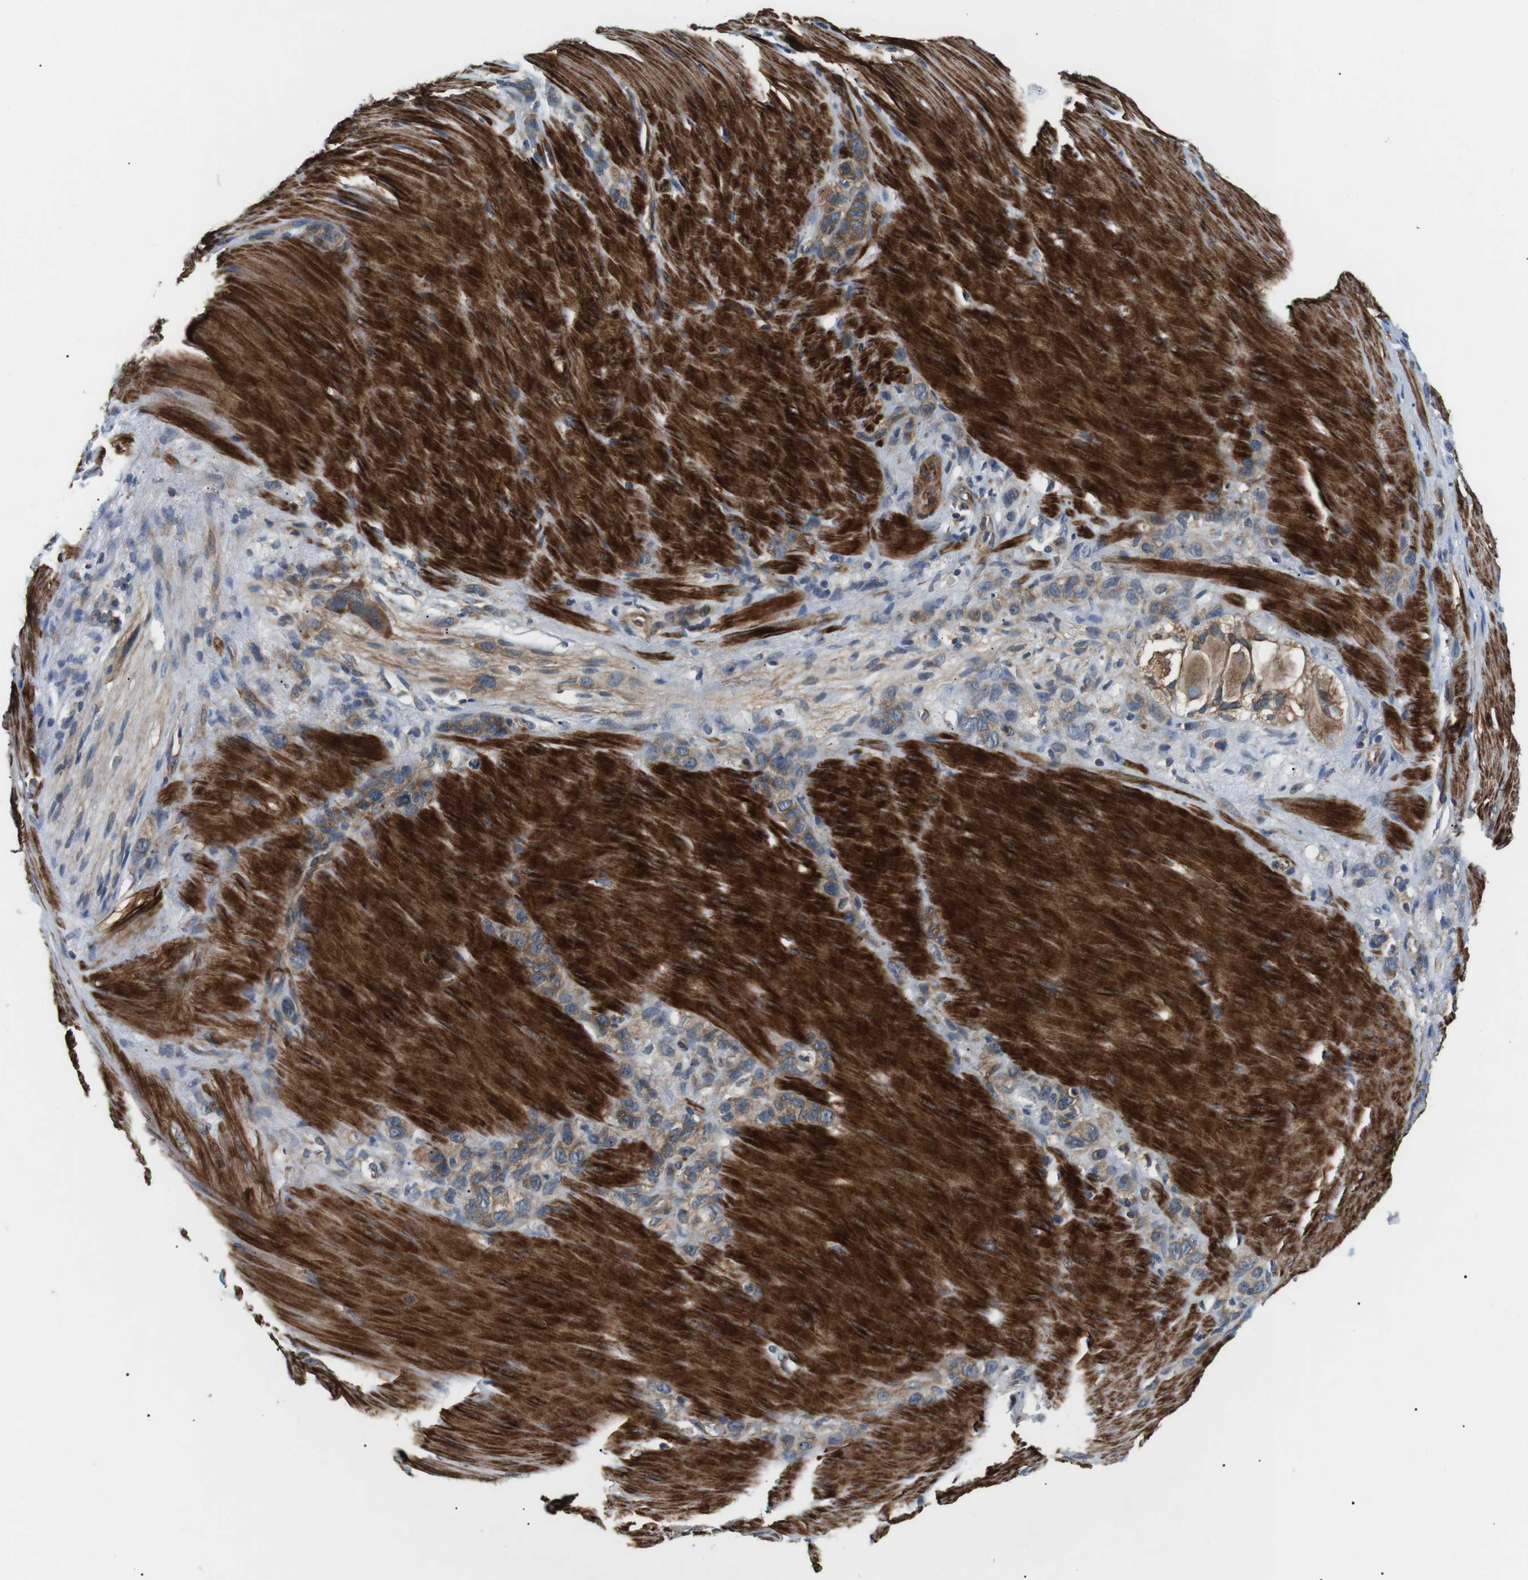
{"staining": {"intensity": "weak", "quantity": ">75%", "location": "cytoplasmic/membranous"}, "tissue": "stomach cancer", "cell_type": "Tumor cells", "image_type": "cancer", "snomed": [{"axis": "morphology", "description": "Normal tissue, NOS"}, {"axis": "morphology", "description": "Adenocarcinoma, NOS"}, {"axis": "morphology", "description": "Adenocarcinoma, High grade"}, {"axis": "topography", "description": "Stomach, upper"}, {"axis": "topography", "description": "Stomach"}], "caption": "The image shows a brown stain indicating the presence of a protein in the cytoplasmic/membranous of tumor cells in stomach cancer.", "gene": "DIPK1A", "patient": {"sex": "female", "age": 65}}